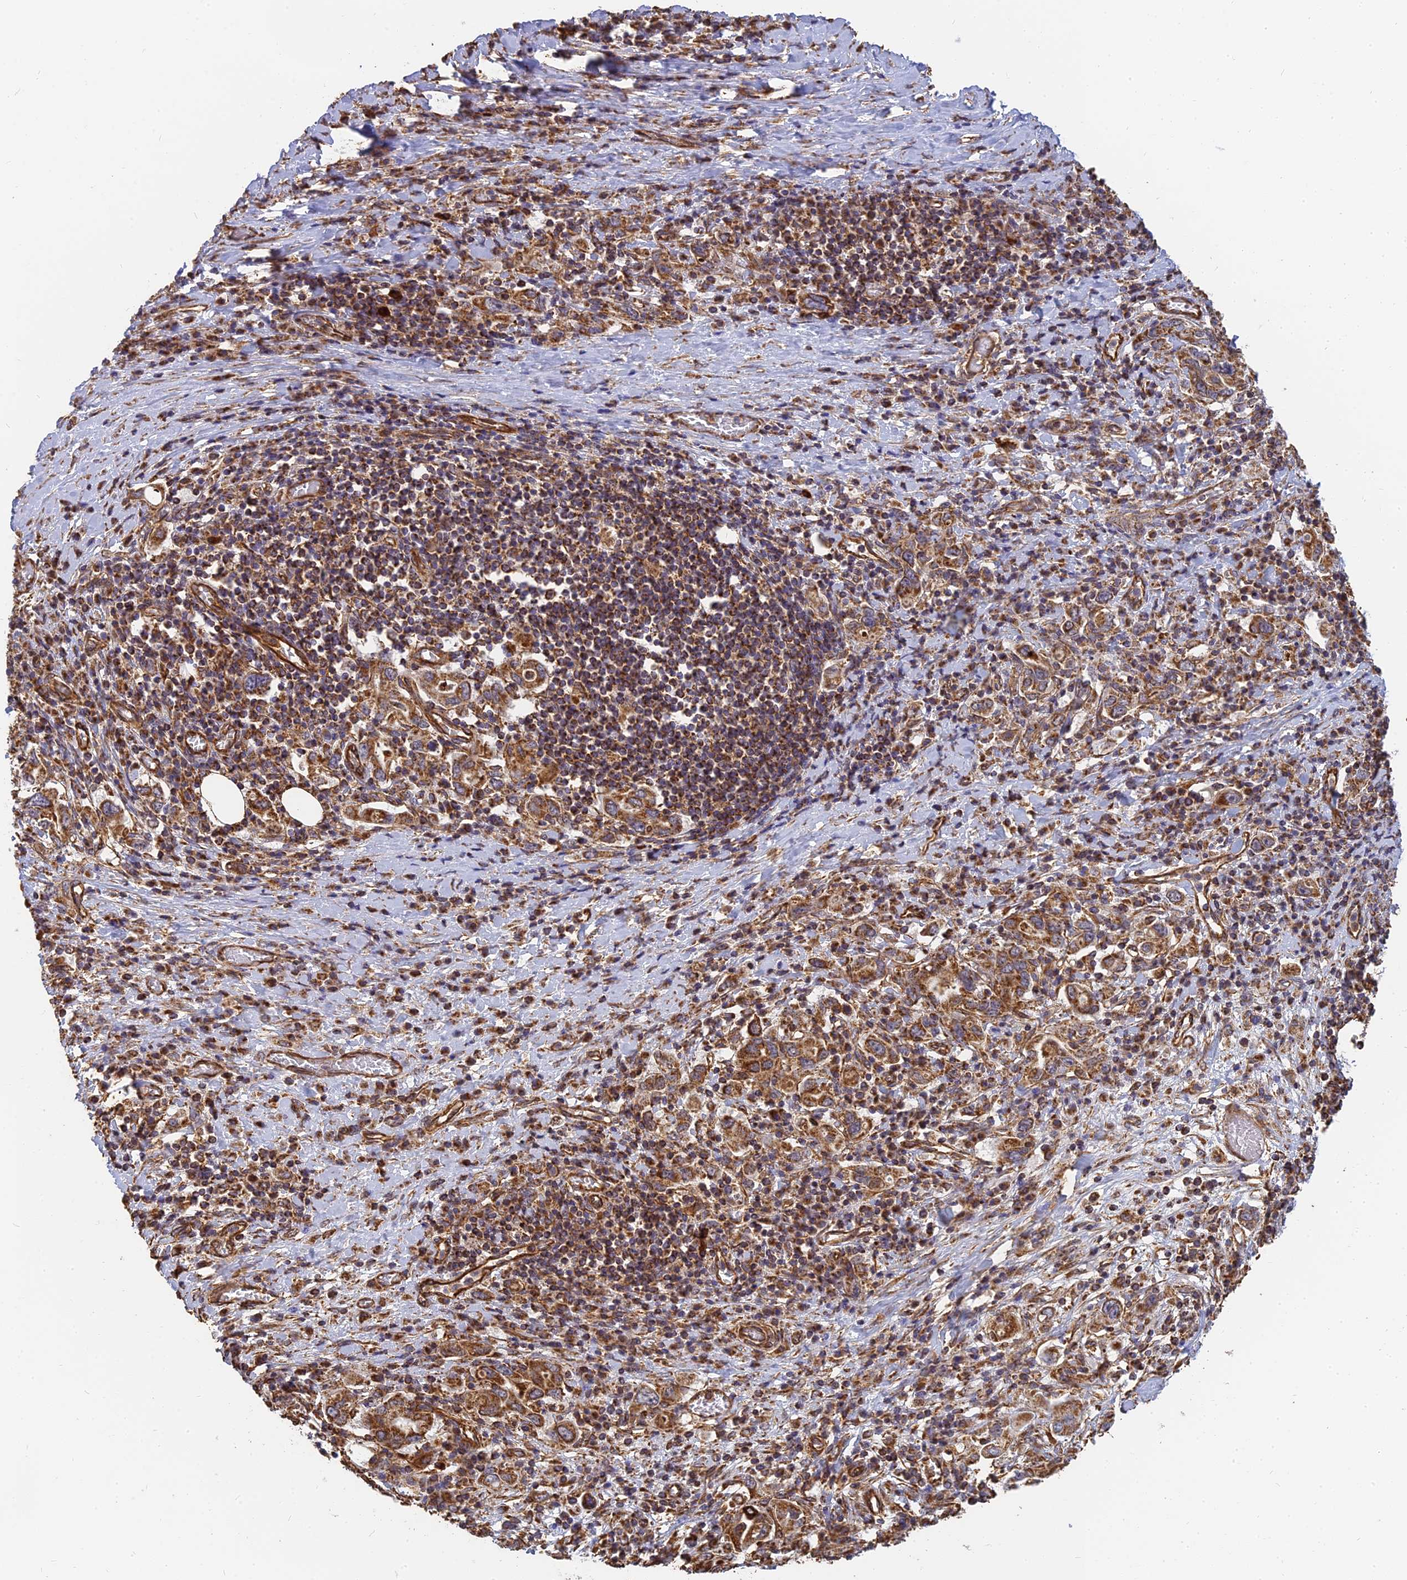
{"staining": {"intensity": "moderate", "quantity": ">75%", "location": "cytoplasmic/membranous"}, "tissue": "stomach cancer", "cell_type": "Tumor cells", "image_type": "cancer", "snomed": [{"axis": "morphology", "description": "Adenocarcinoma, NOS"}, {"axis": "topography", "description": "Stomach, upper"}, {"axis": "topography", "description": "Stomach"}], "caption": "This is a histology image of immunohistochemistry staining of adenocarcinoma (stomach), which shows moderate staining in the cytoplasmic/membranous of tumor cells.", "gene": "DSTYK", "patient": {"sex": "male", "age": 62}}